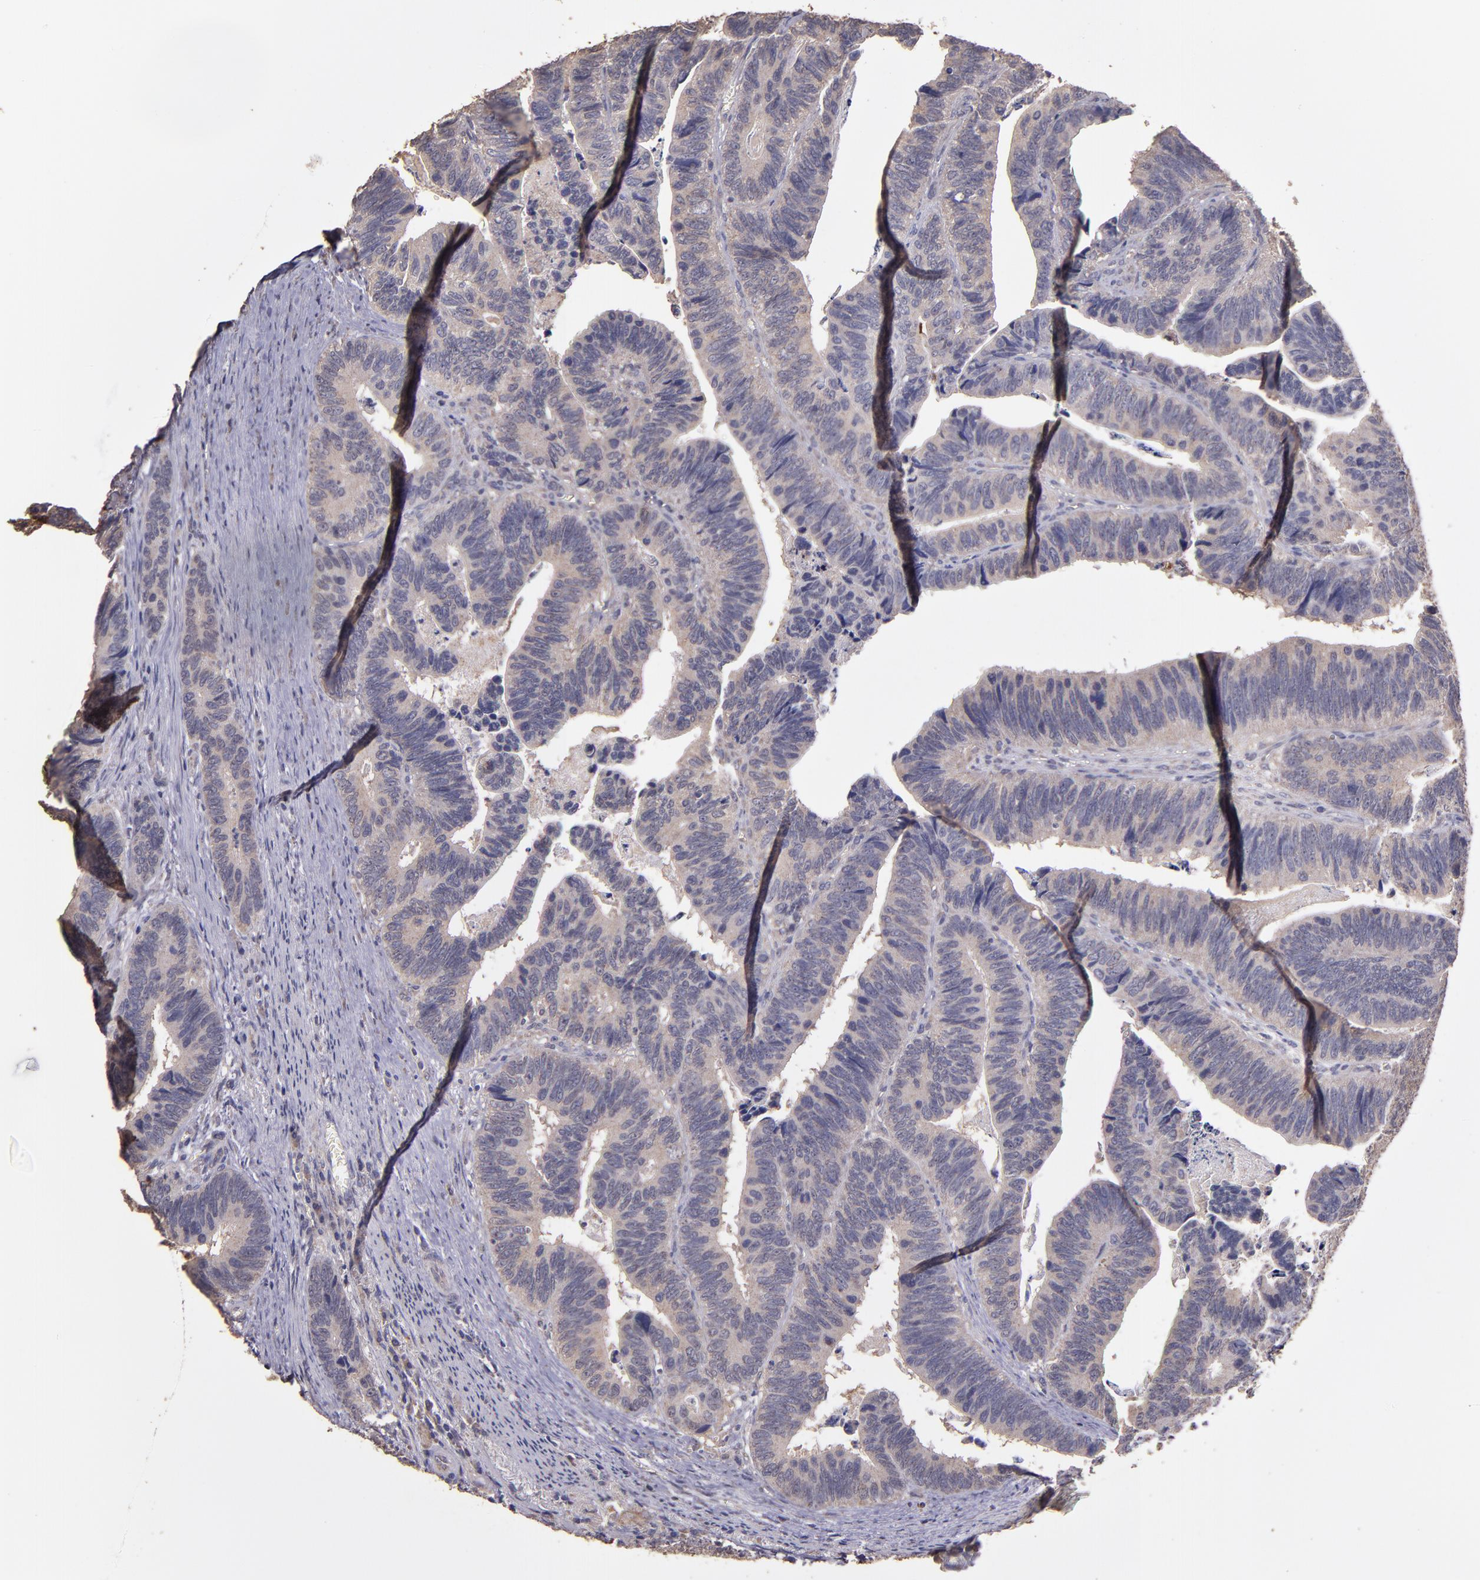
{"staining": {"intensity": "weak", "quantity": ">75%", "location": "cytoplasmic/membranous"}, "tissue": "colorectal cancer", "cell_type": "Tumor cells", "image_type": "cancer", "snomed": [{"axis": "morphology", "description": "Adenocarcinoma, NOS"}, {"axis": "topography", "description": "Colon"}], "caption": "This is a micrograph of immunohistochemistry (IHC) staining of colorectal cancer, which shows weak staining in the cytoplasmic/membranous of tumor cells.", "gene": "HECTD1", "patient": {"sex": "male", "age": 72}}